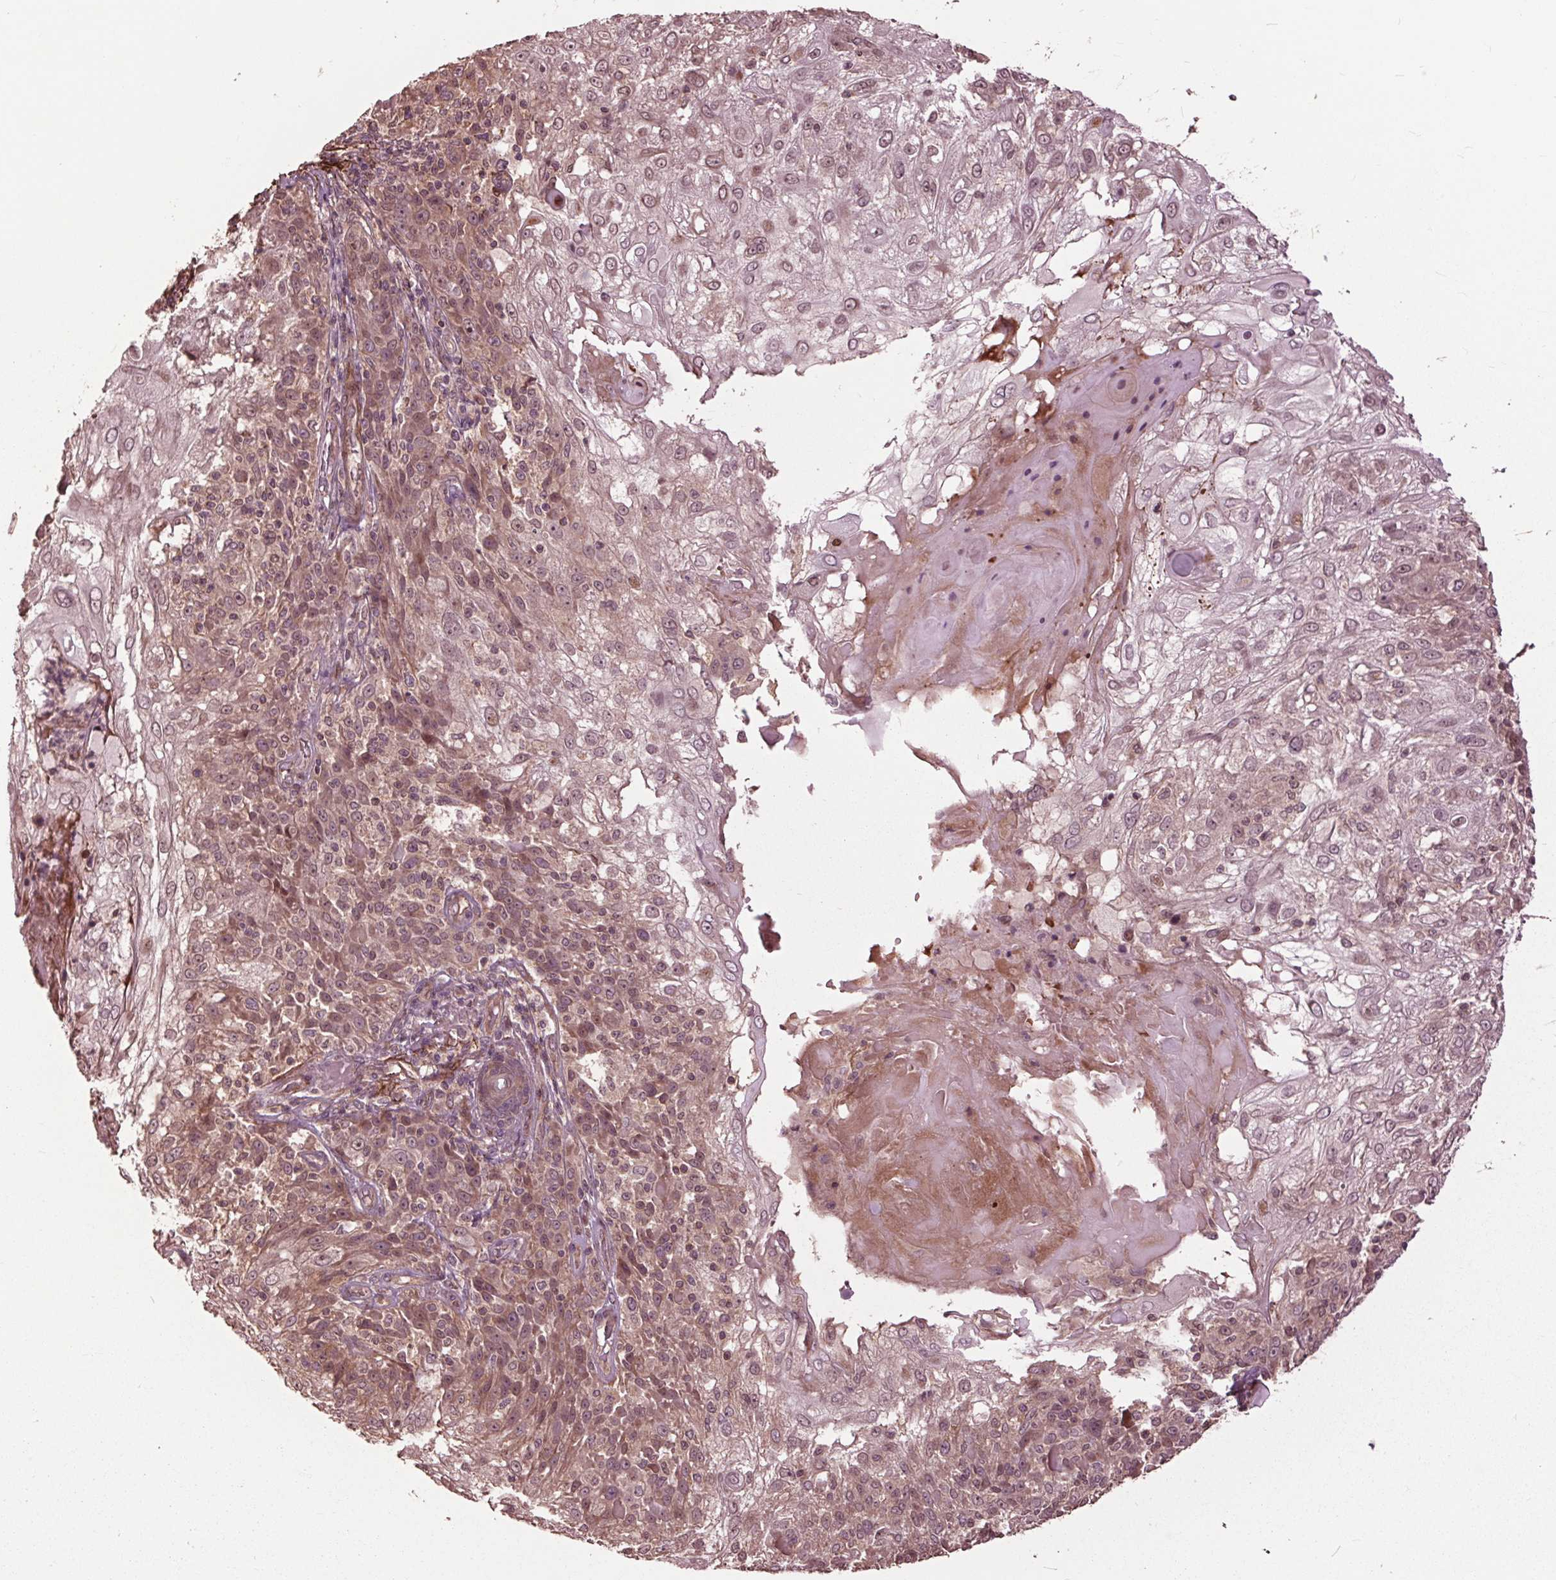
{"staining": {"intensity": "moderate", "quantity": ">75%", "location": "cytoplasmic/membranous,nuclear"}, "tissue": "skin cancer", "cell_type": "Tumor cells", "image_type": "cancer", "snomed": [{"axis": "morphology", "description": "Normal tissue, NOS"}, {"axis": "morphology", "description": "Squamous cell carcinoma, NOS"}, {"axis": "topography", "description": "Skin"}], "caption": "There is medium levels of moderate cytoplasmic/membranous and nuclear staining in tumor cells of squamous cell carcinoma (skin), as demonstrated by immunohistochemical staining (brown color).", "gene": "CEP95", "patient": {"sex": "female", "age": 83}}